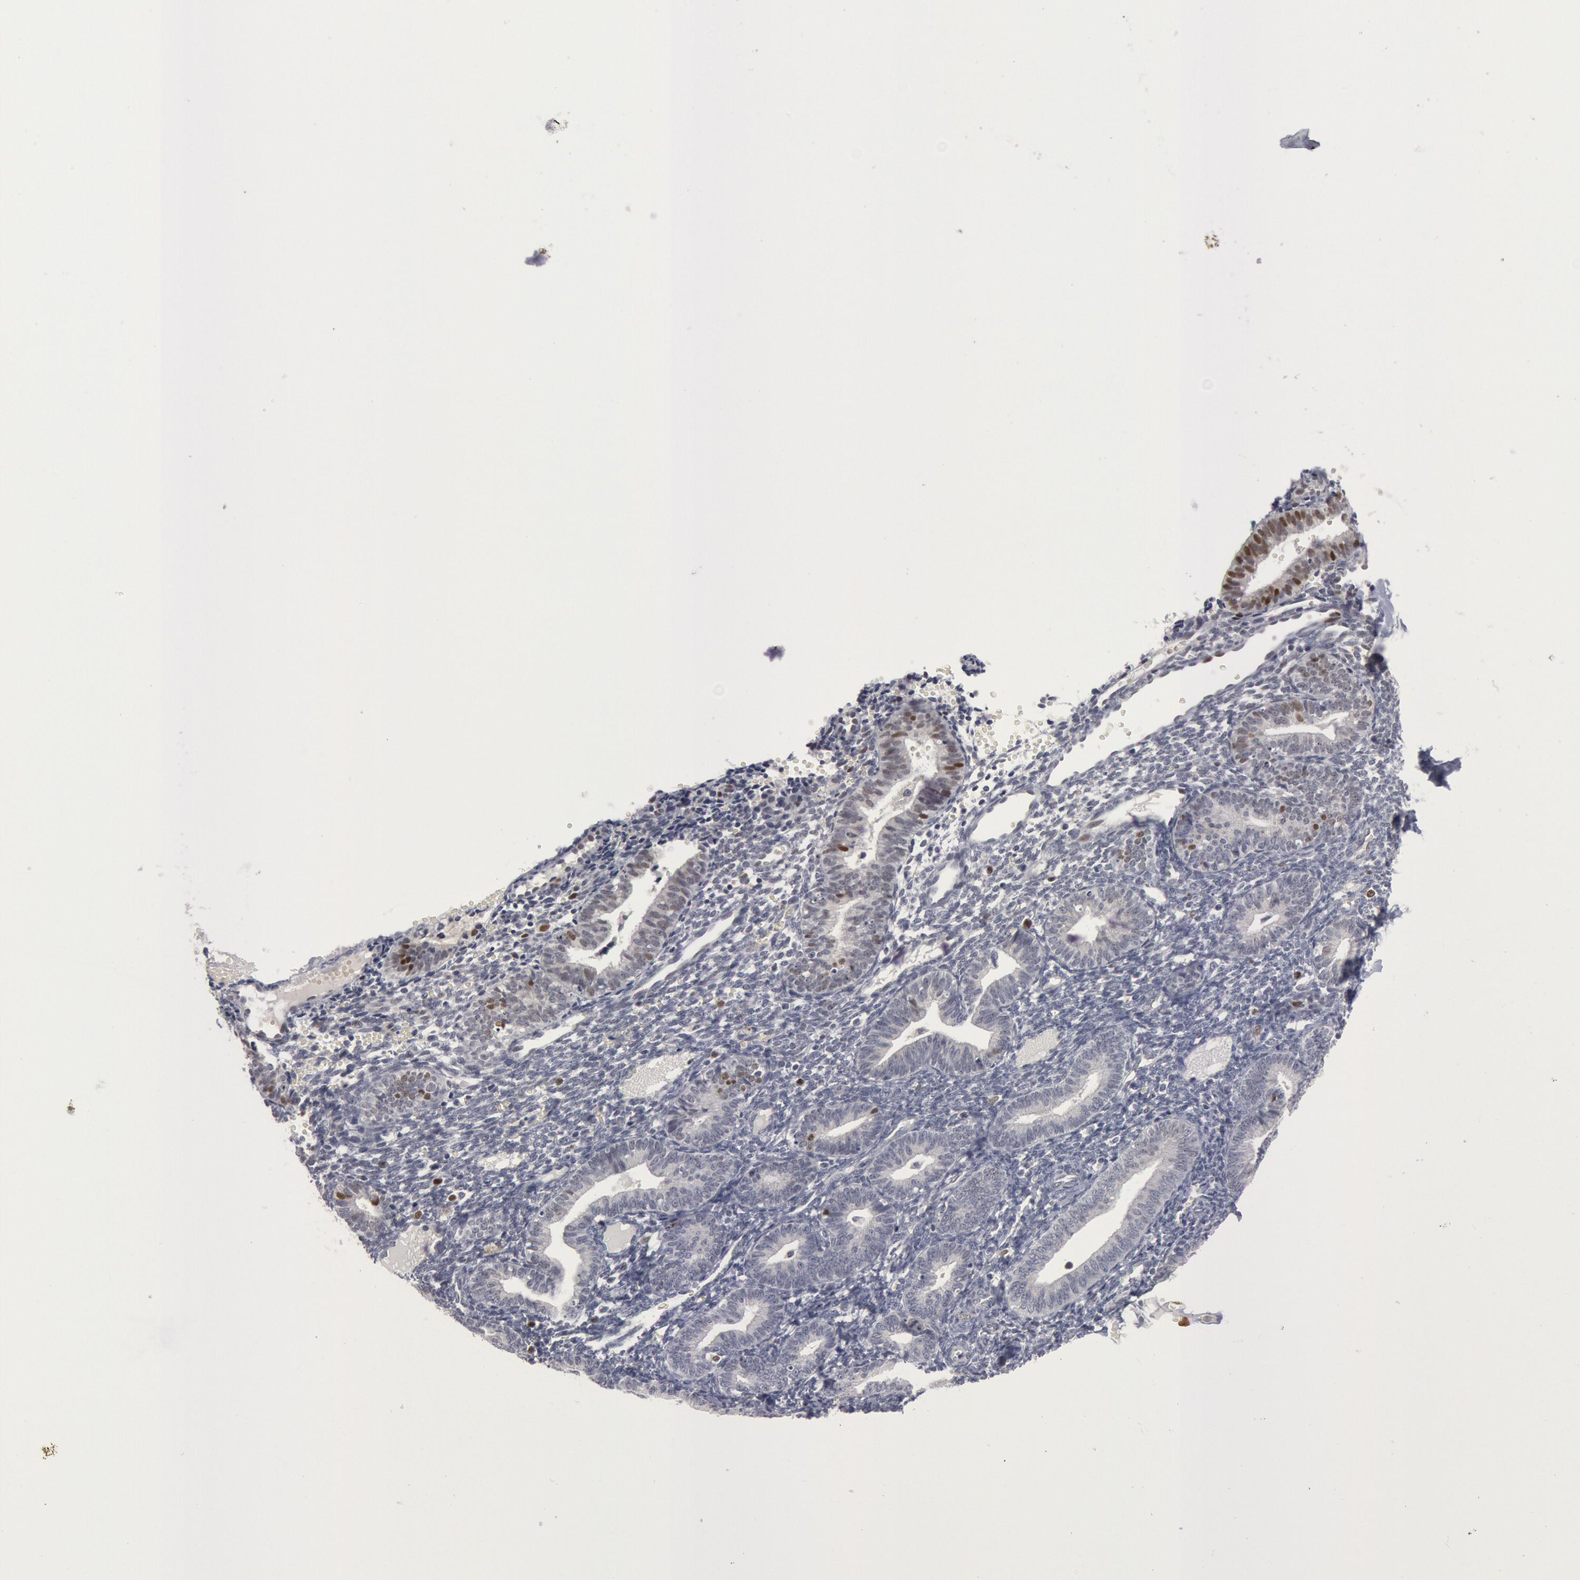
{"staining": {"intensity": "moderate", "quantity": "<25%", "location": "nuclear"}, "tissue": "endometrium", "cell_type": "Cells in endometrial stroma", "image_type": "normal", "snomed": [{"axis": "morphology", "description": "Normal tissue, NOS"}, {"axis": "topography", "description": "Endometrium"}], "caption": "Cells in endometrial stroma exhibit low levels of moderate nuclear positivity in approximately <25% of cells in unremarkable endometrium. (DAB (3,3'-diaminobenzidine) IHC, brown staining for protein, blue staining for nuclei).", "gene": "WDHD1", "patient": {"sex": "female", "age": 61}}